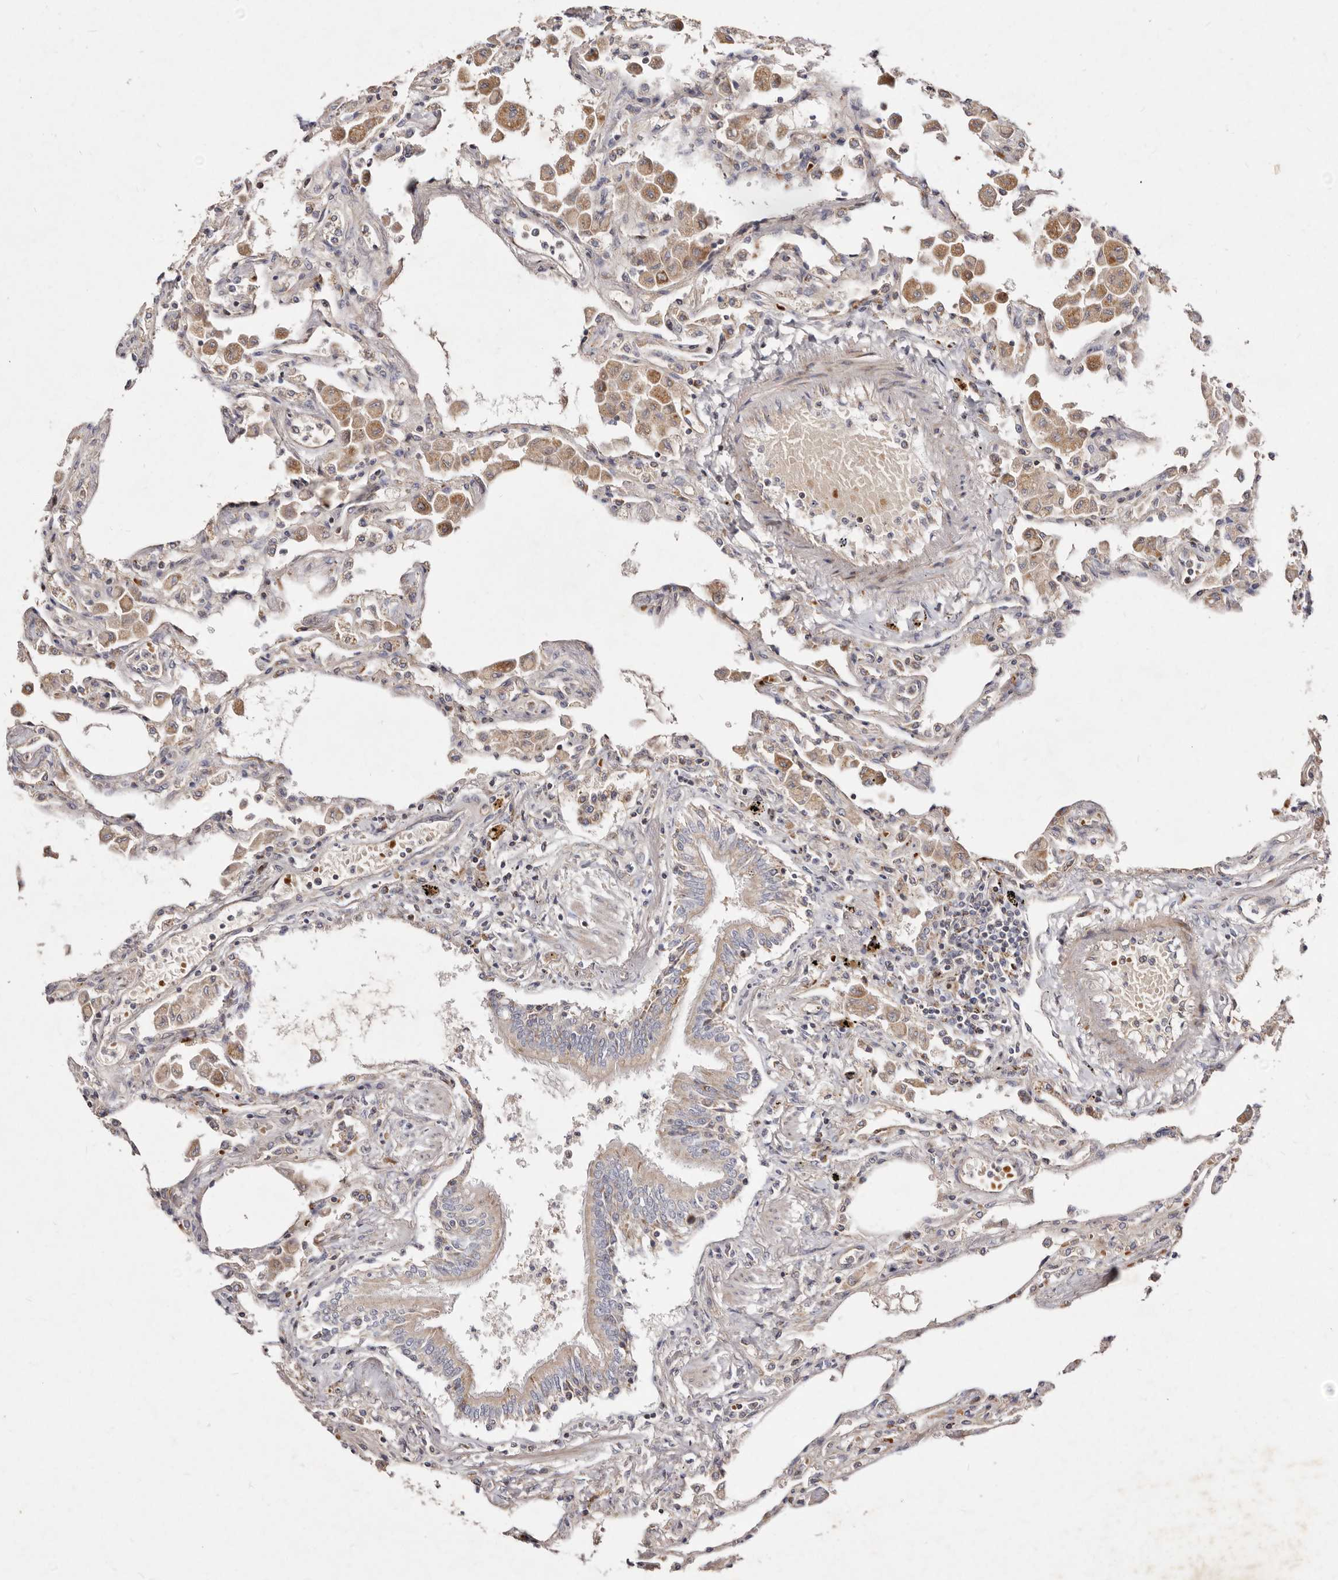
{"staining": {"intensity": "weak", "quantity": "25%-75%", "location": "cytoplasmic/membranous"}, "tissue": "lung", "cell_type": "Alveolar cells", "image_type": "normal", "snomed": [{"axis": "morphology", "description": "Normal tissue, NOS"}, {"axis": "topography", "description": "Bronchus"}, {"axis": "topography", "description": "Lung"}], "caption": "A brown stain shows weak cytoplasmic/membranous expression of a protein in alveolar cells of unremarkable lung.", "gene": "SLC25A20", "patient": {"sex": "female", "age": 49}}